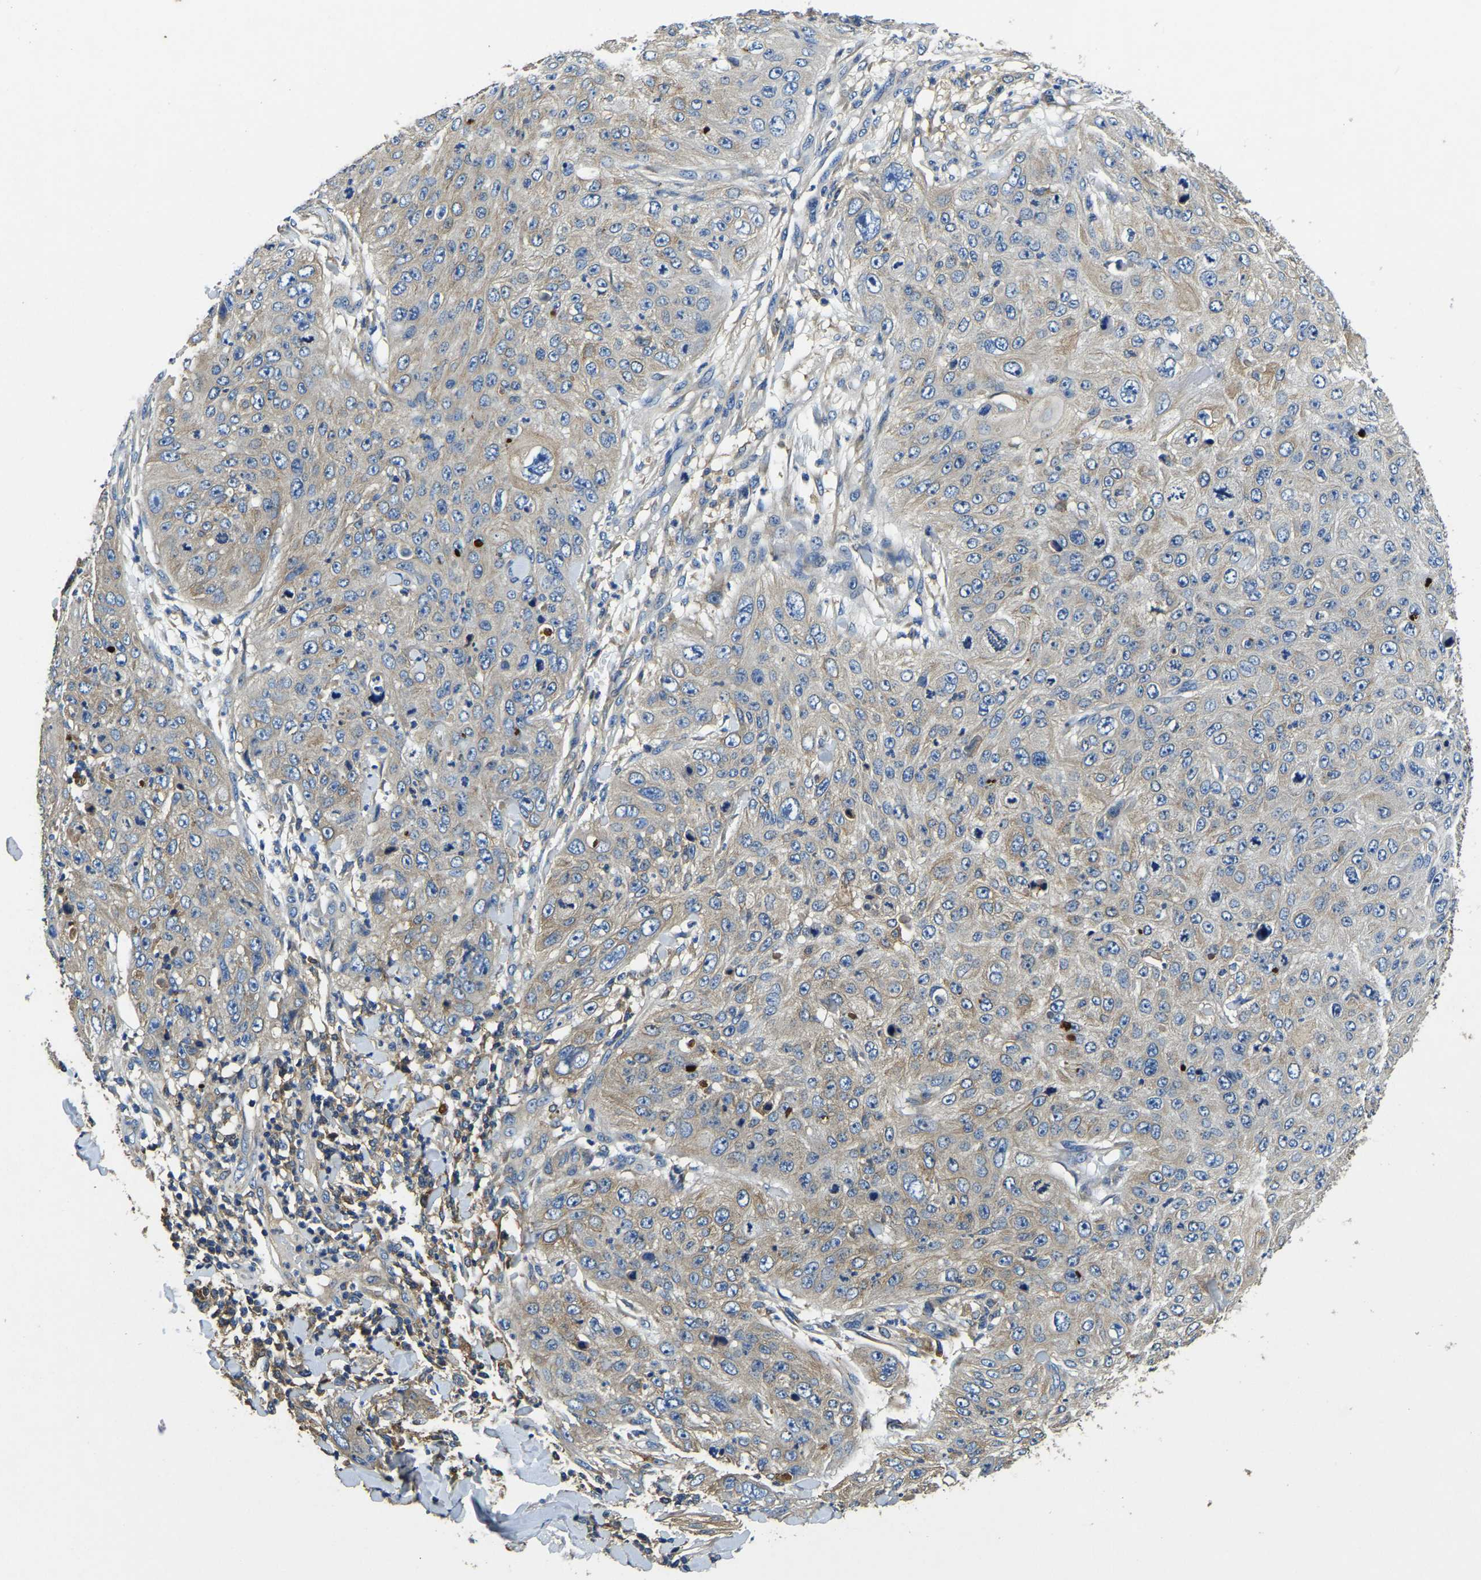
{"staining": {"intensity": "weak", "quantity": "25%-75%", "location": "cytoplasmic/membranous"}, "tissue": "skin cancer", "cell_type": "Tumor cells", "image_type": "cancer", "snomed": [{"axis": "morphology", "description": "Squamous cell carcinoma, NOS"}, {"axis": "topography", "description": "Skin"}], "caption": "IHC (DAB) staining of skin cancer (squamous cell carcinoma) exhibits weak cytoplasmic/membranous protein staining in approximately 25%-75% of tumor cells. (DAB IHC, brown staining for protein, blue staining for nuclei).", "gene": "STAT2", "patient": {"sex": "female", "age": 80}}